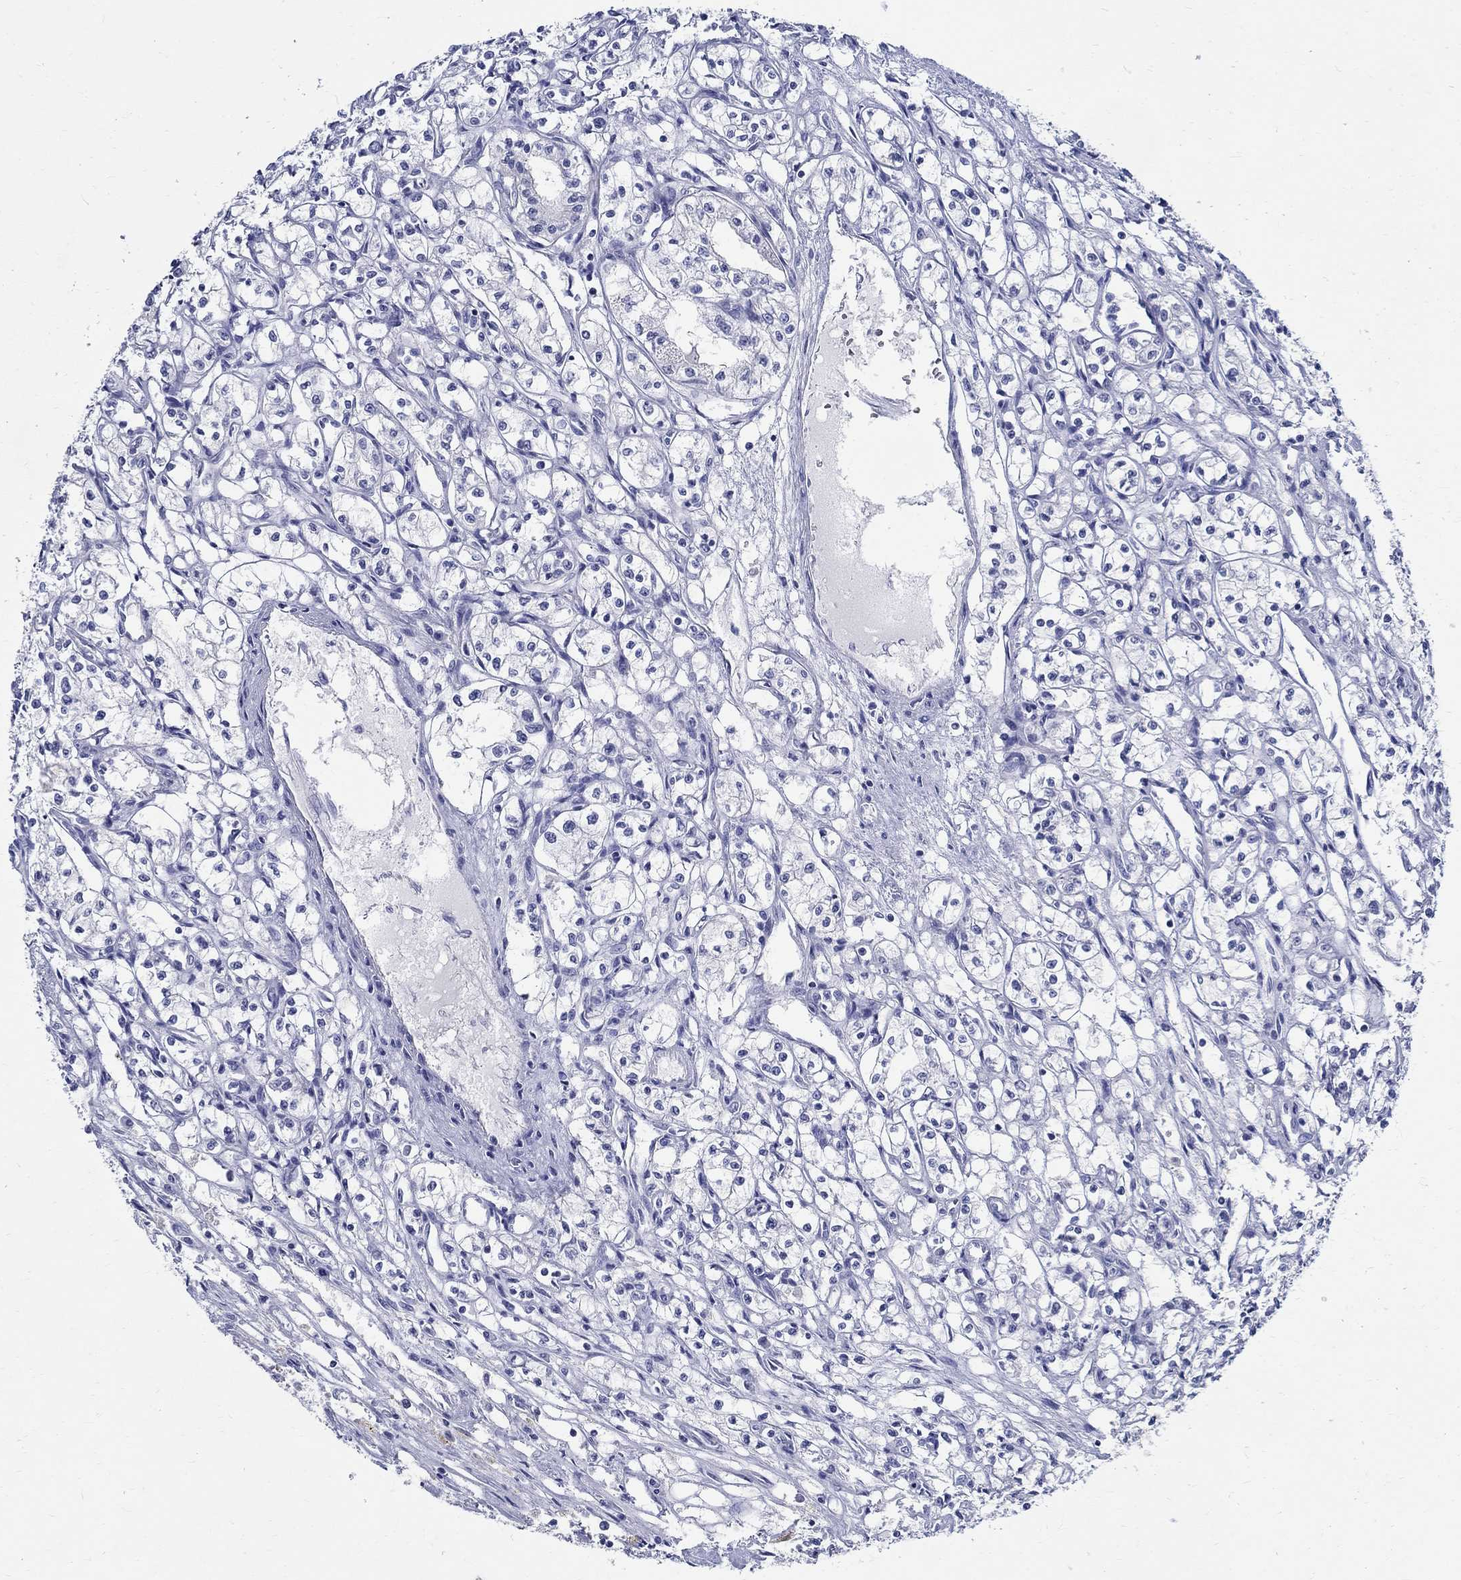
{"staining": {"intensity": "negative", "quantity": "none", "location": "none"}, "tissue": "renal cancer", "cell_type": "Tumor cells", "image_type": "cancer", "snomed": [{"axis": "morphology", "description": "Adenocarcinoma, NOS"}, {"axis": "topography", "description": "Kidney"}], "caption": "There is no significant expression in tumor cells of renal cancer (adenocarcinoma). (Immunohistochemistry, brightfield microscopy, high magnification).", "gene": "BSPRY", "patient": {"sex": "male", "age": 56}}